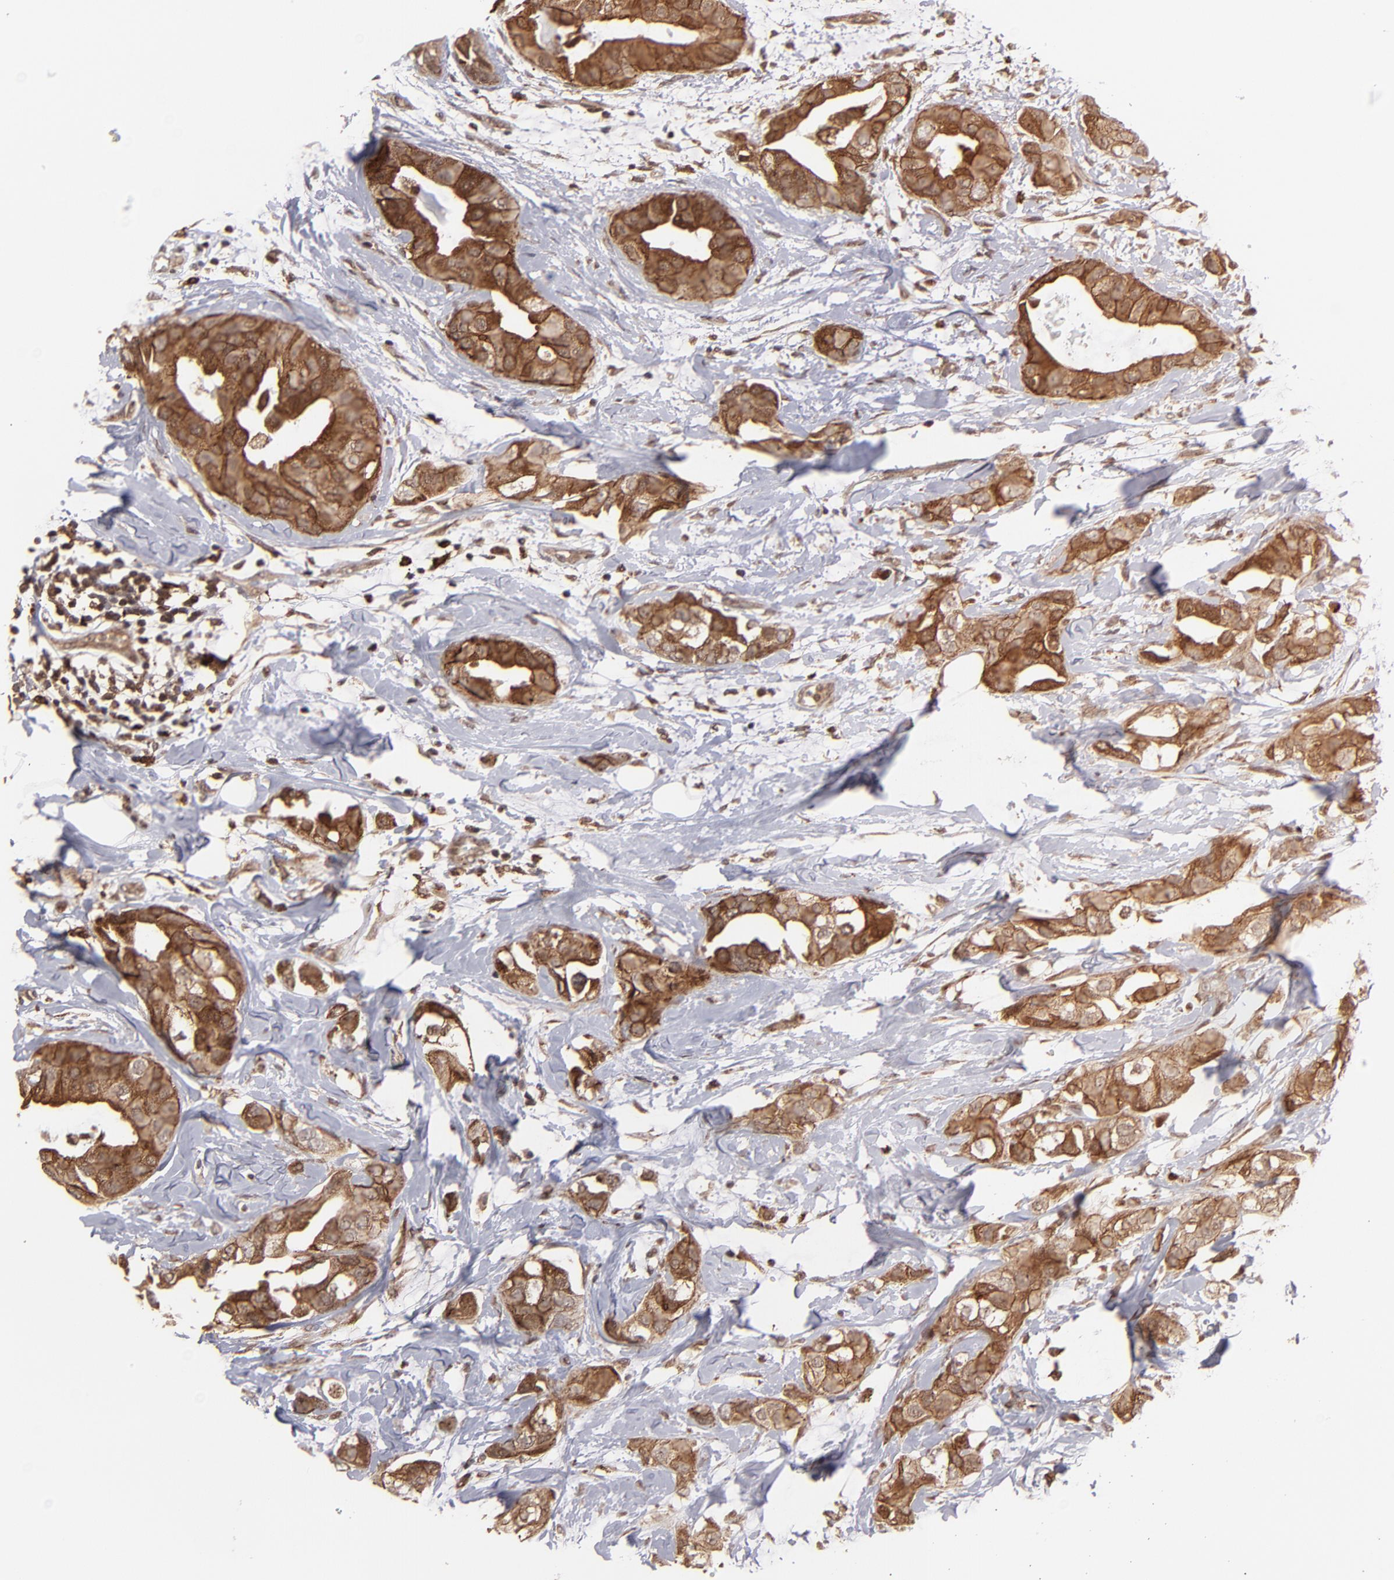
{"staining": {"intensity": "strong", "quantity": ">75%", "location": "cytoplasmic/membranous"}, "tissue": "breast cancer", "cell_type": "Tumor cells", "image_type": "cancer", "snomed": [{"axis": "morphology", "description": "Duct carcinoma"}, {"axis": "topography", "description": "Breast"}], "caption": "Immunohistochemical staining of human breast invasive ductal carcinoma displays strong cytoplasmic/membranous protein staining in about >75% of tumor cells.", "gene": "RGS6", "patient": {"sex": "female", "age": 40}}